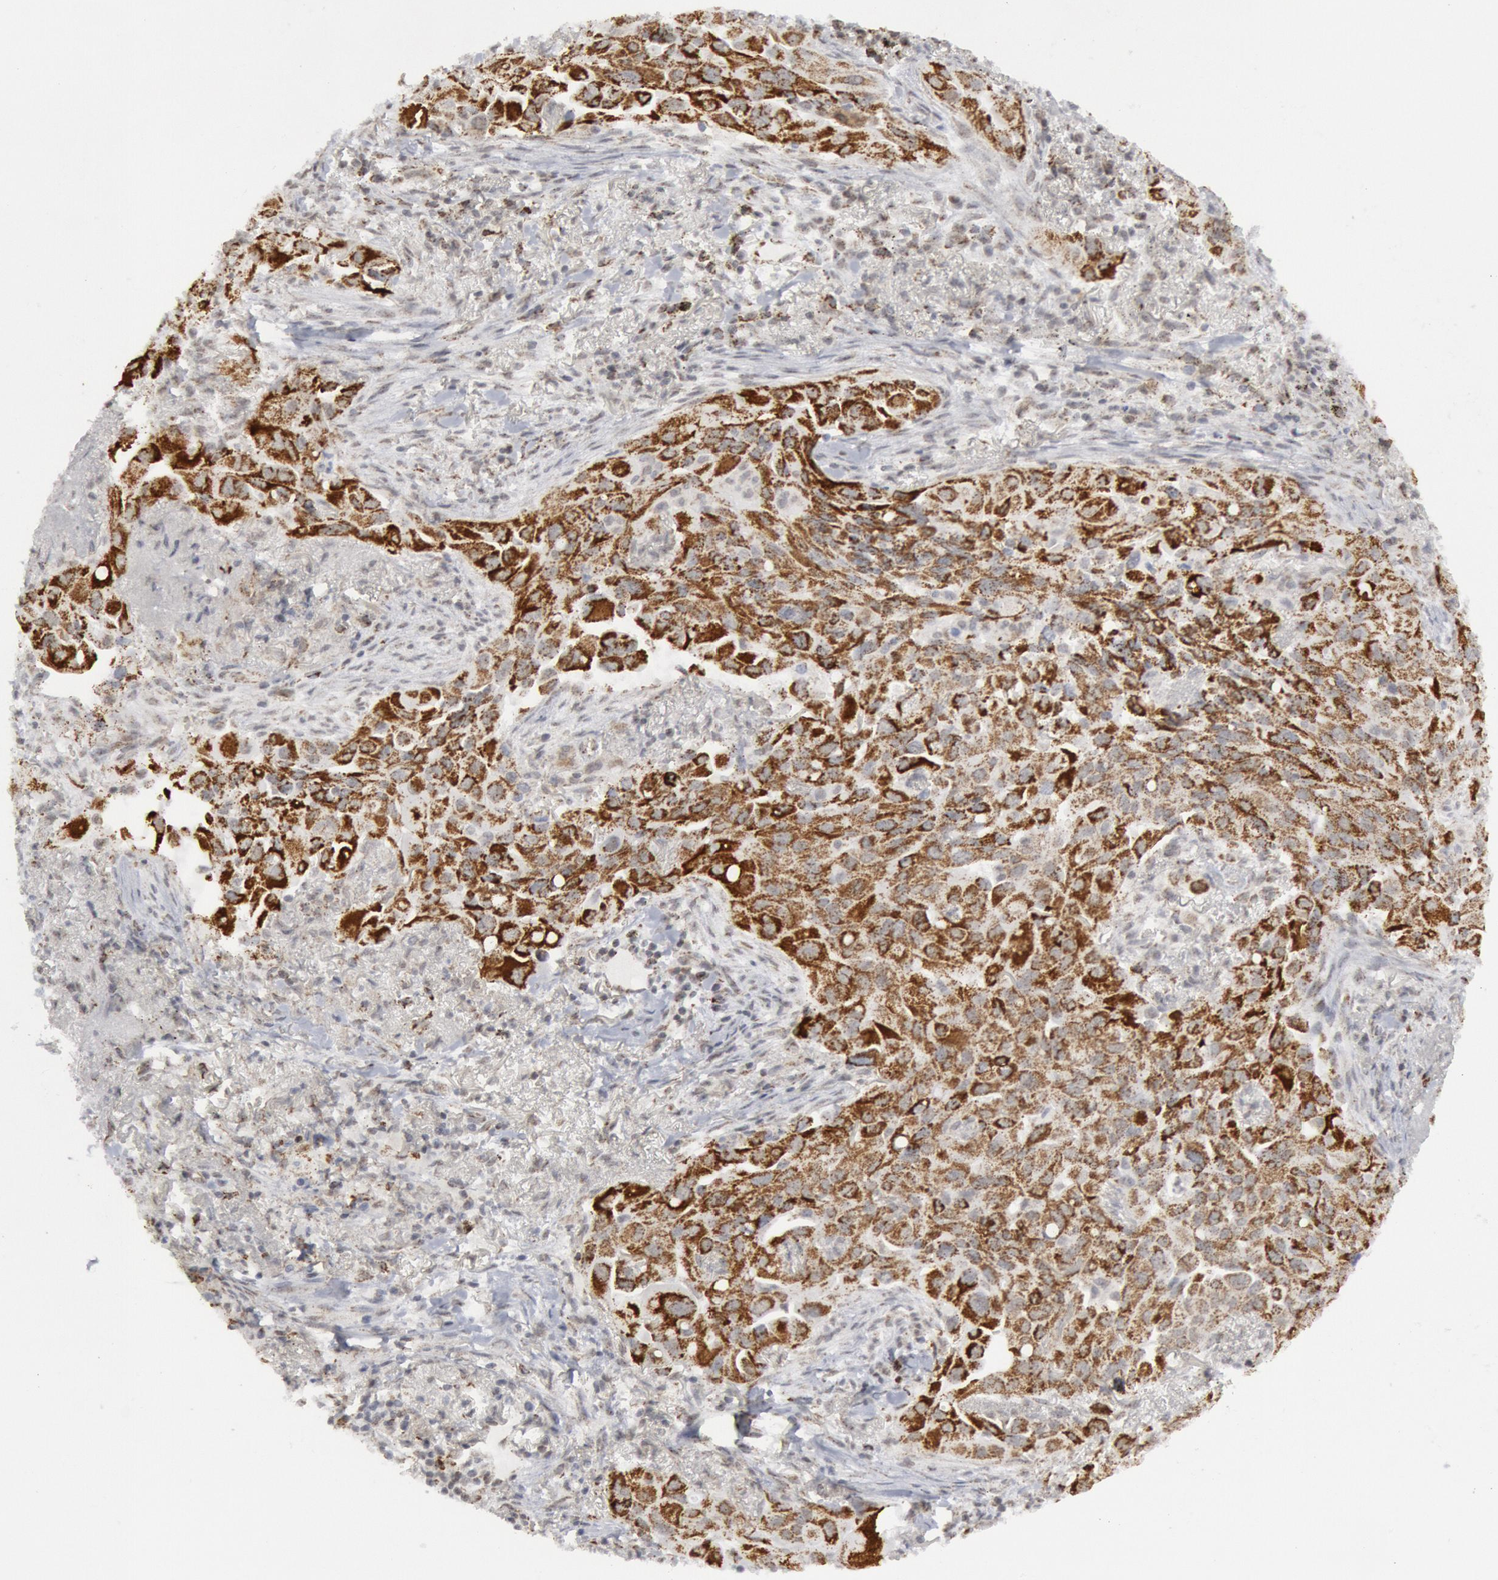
{"staining": {"intensity": "moderate", "quantity": ">75%", "location": "cytoplasmic/membranous"}, "tissue": "lung cancer", "cell_type": "Tumor cells", "image_type": "cancer", "snomed": [{"axis": "morphology", "description": "Adenocarcinoma, NOS"}, {"axis": "topography", "description": "Lung"}], "caption": "IHC micrograph of neoplastic tissue: lung adenocarcinoma stained using immunohistochemistry exhibits medium levels of moderate protein expression localized specifically in the cytoplasmic/membranous of tumor cells, appearing as a cytoplasmic/membranous brown color.", "gene": "CASP9", "patient": {"sex": "male", "age": 68}}